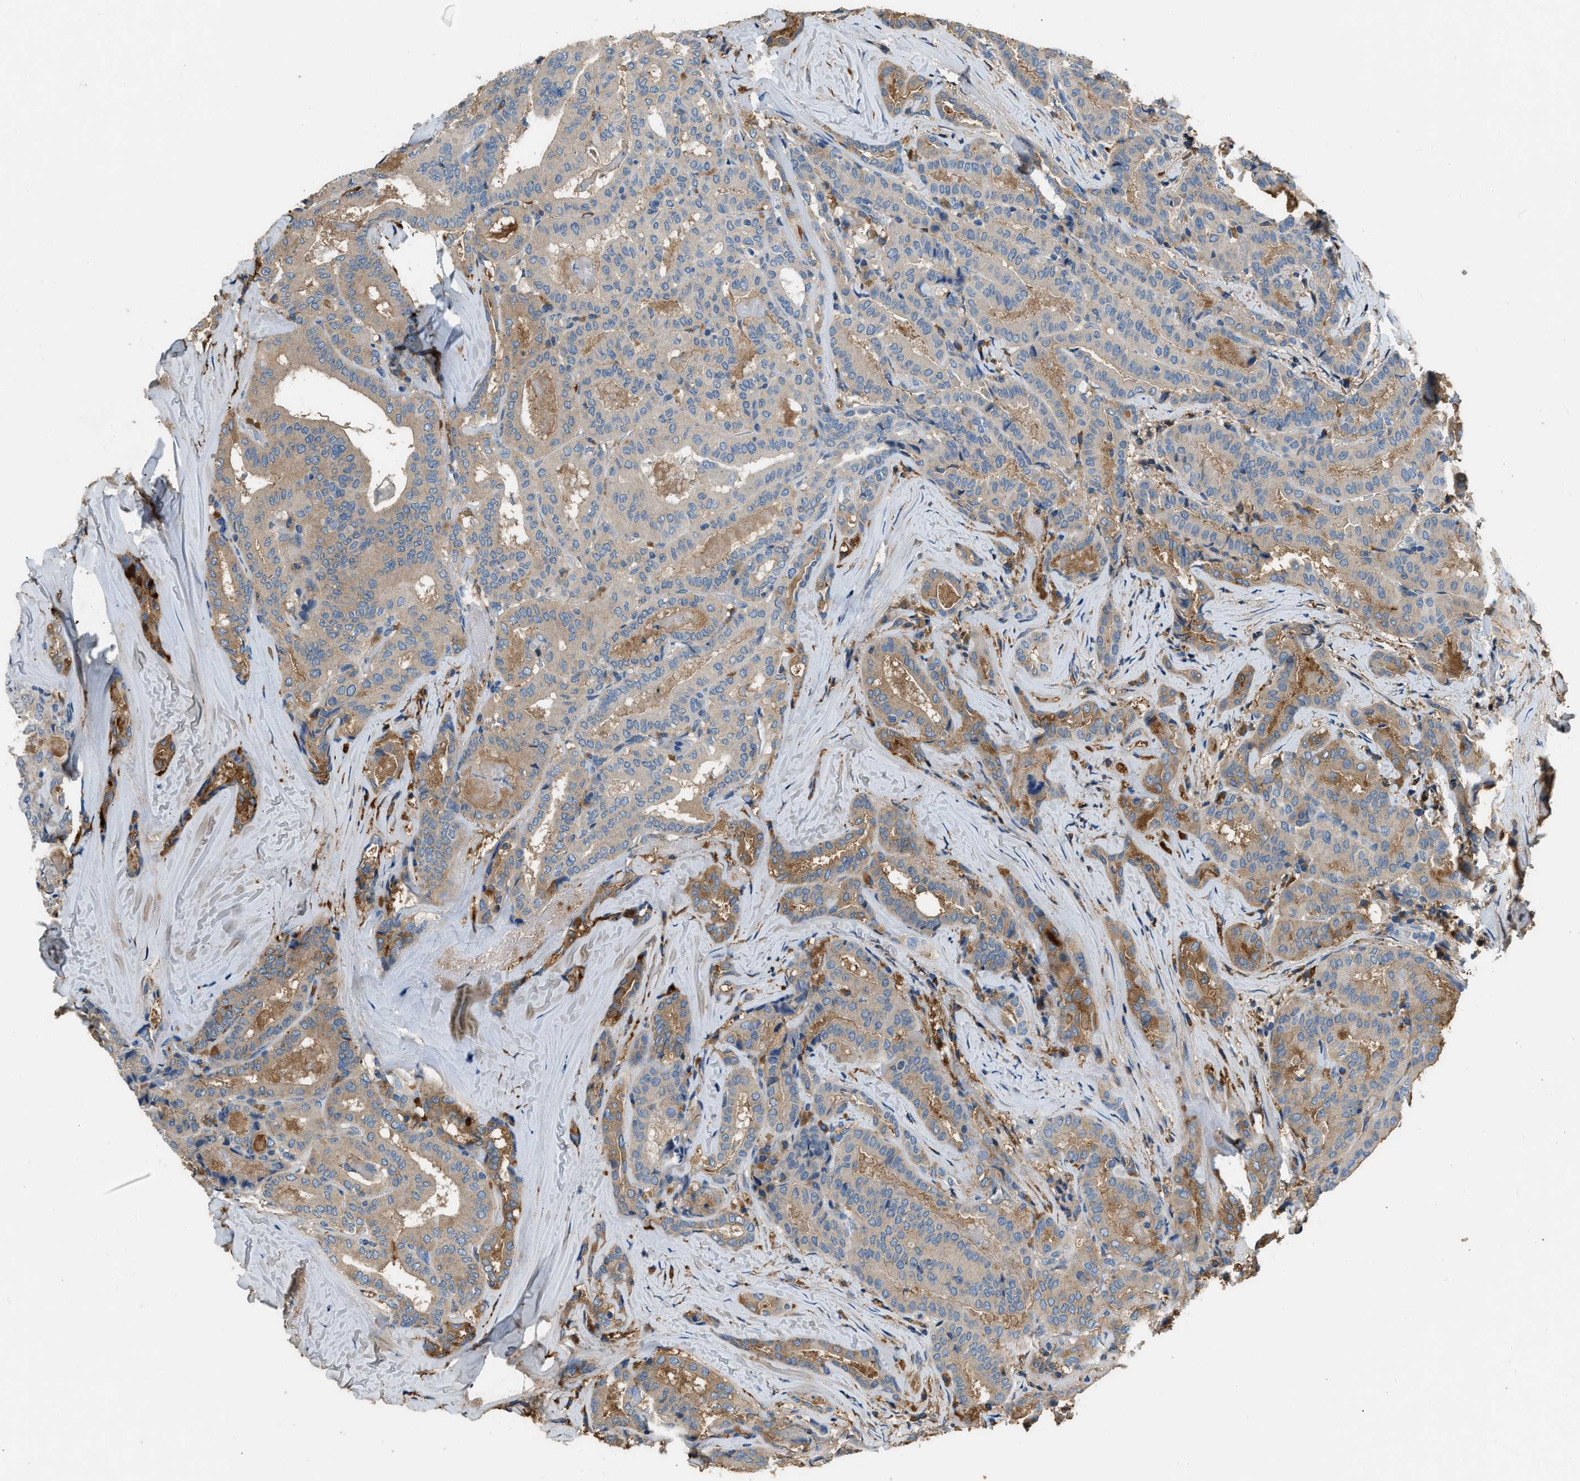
{"staining": {"intensity": "moderate", "quantity": "<25%", "location": "cytoplasmic/membranous"}, "tissue": "thyroid cancer", "cell_type": "Tumor cells", "image_type": "cancer", "snomed": [{"axis": "morphology", "description": "Papillary adenocarcinoma, NOS"}, {"axis": "topography", "description": "Thyroid gland"}], "caption": "Protein expression by immunohistochemistry (IHC) reveals moderate cytoplasmic/membranous staining in approximately <25% of tumor cells in thyroid cancer (papillary adenocarcinoma).", "gene": "STC1", "patient": {"sex": "female", "age": 42}}